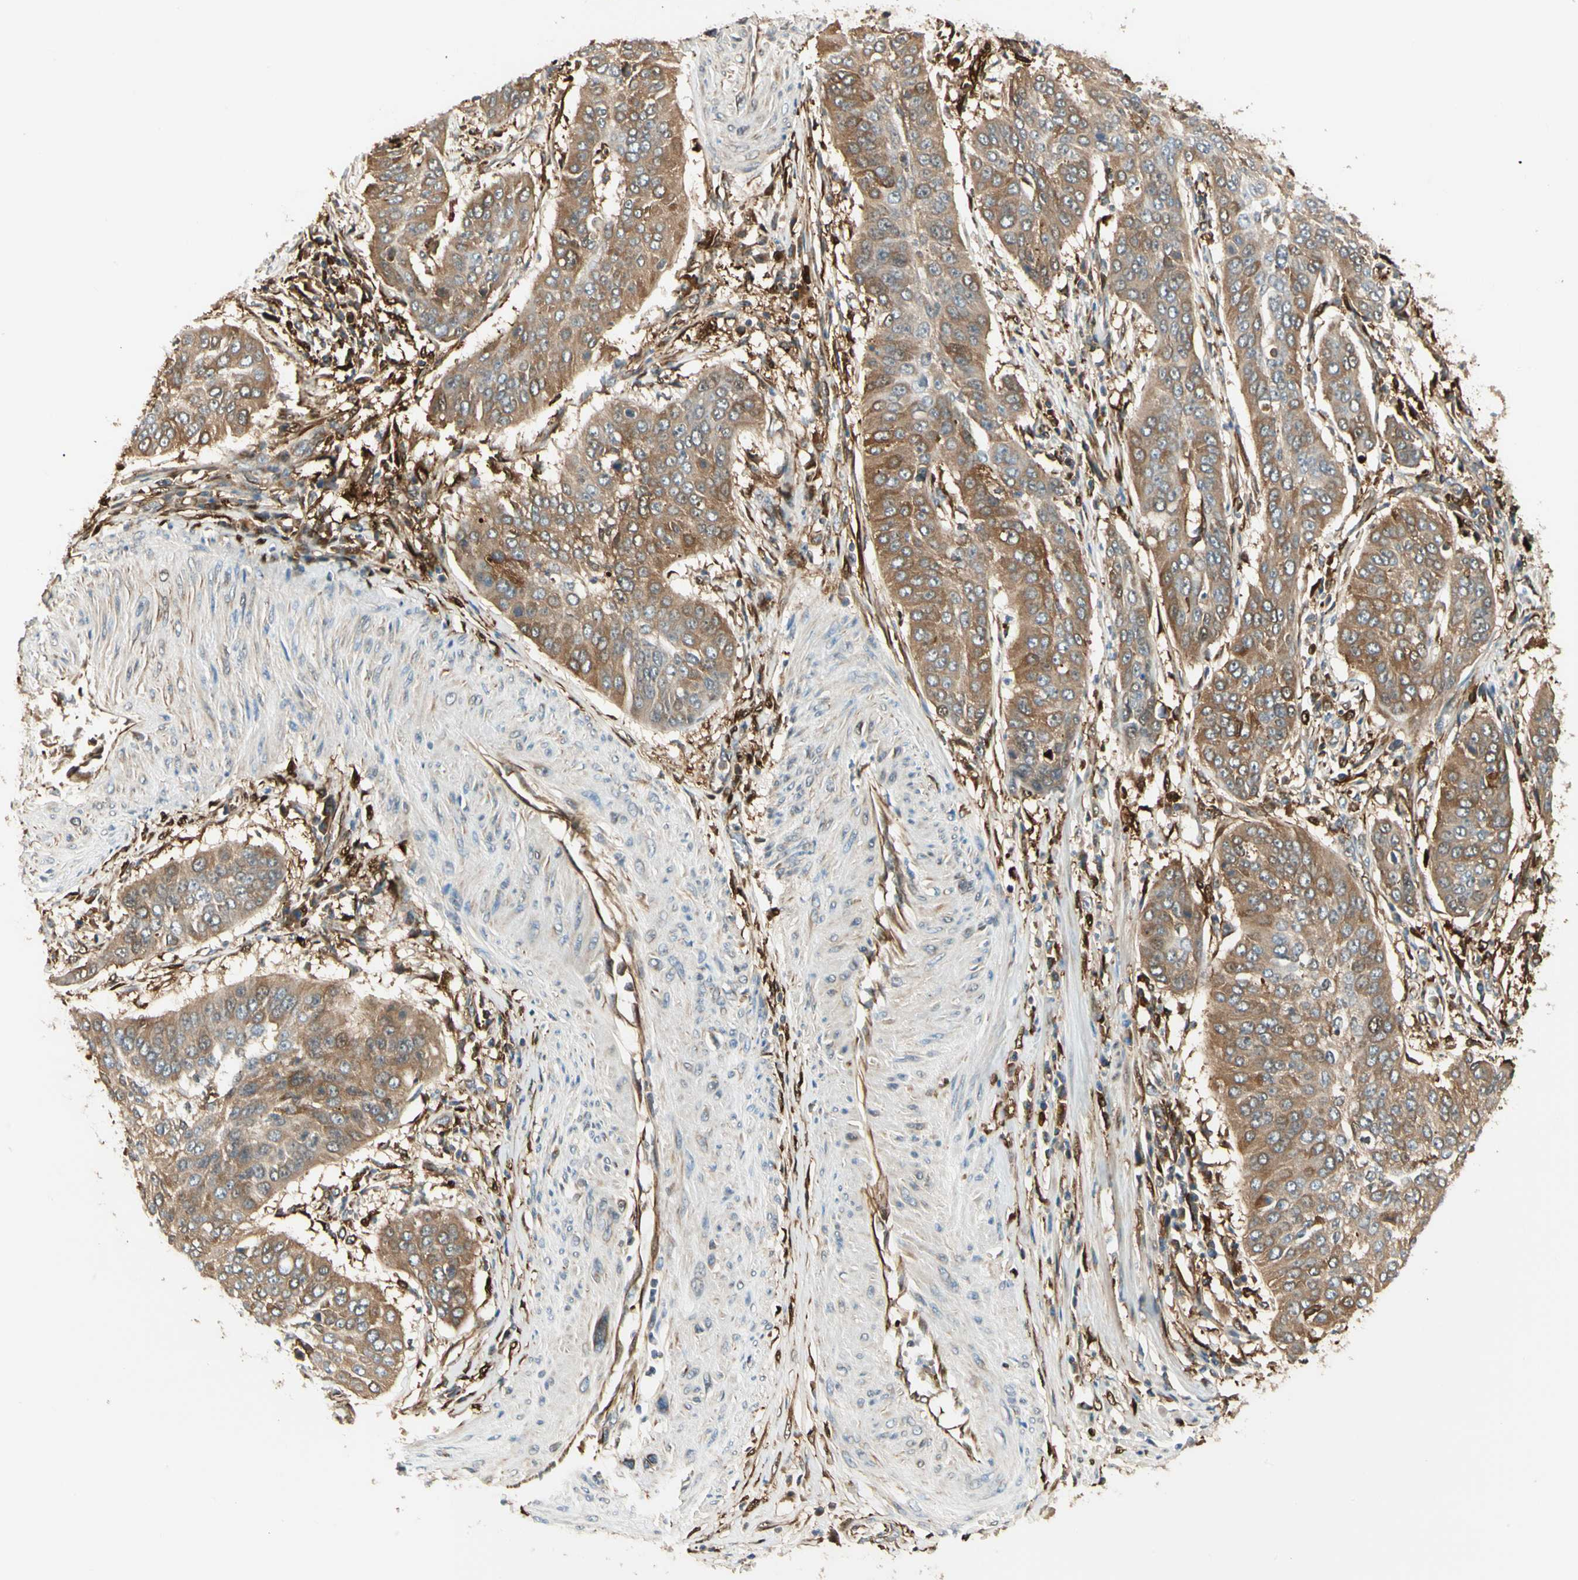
{"staining": {"intensity": "moderate", "quantity": ">75%", "location": "cytoplasmic/membranous"}, "tissue": "cervical cancer", "cell_type": "Tumor cells", "image_type": "cancer", "snomed": [{"axis": "morphology", "description": "Normal tissue, NOS"}, {"axis": "morphology", "description": "Squamous cell carcinoma, NOS"}, {"axis": "topography", "description": "Cervix"}], "caption": "DAB (3,3'-diaminobenzidine) immunohistochemical staining of cervical cancer shows moderate cytoplasmic/membranous protein expression in approximately >75% of tumor cells. Nuclei are stained in blue.", "gene": "FTH1", "patient": {"sex": "female", "age": 39}}